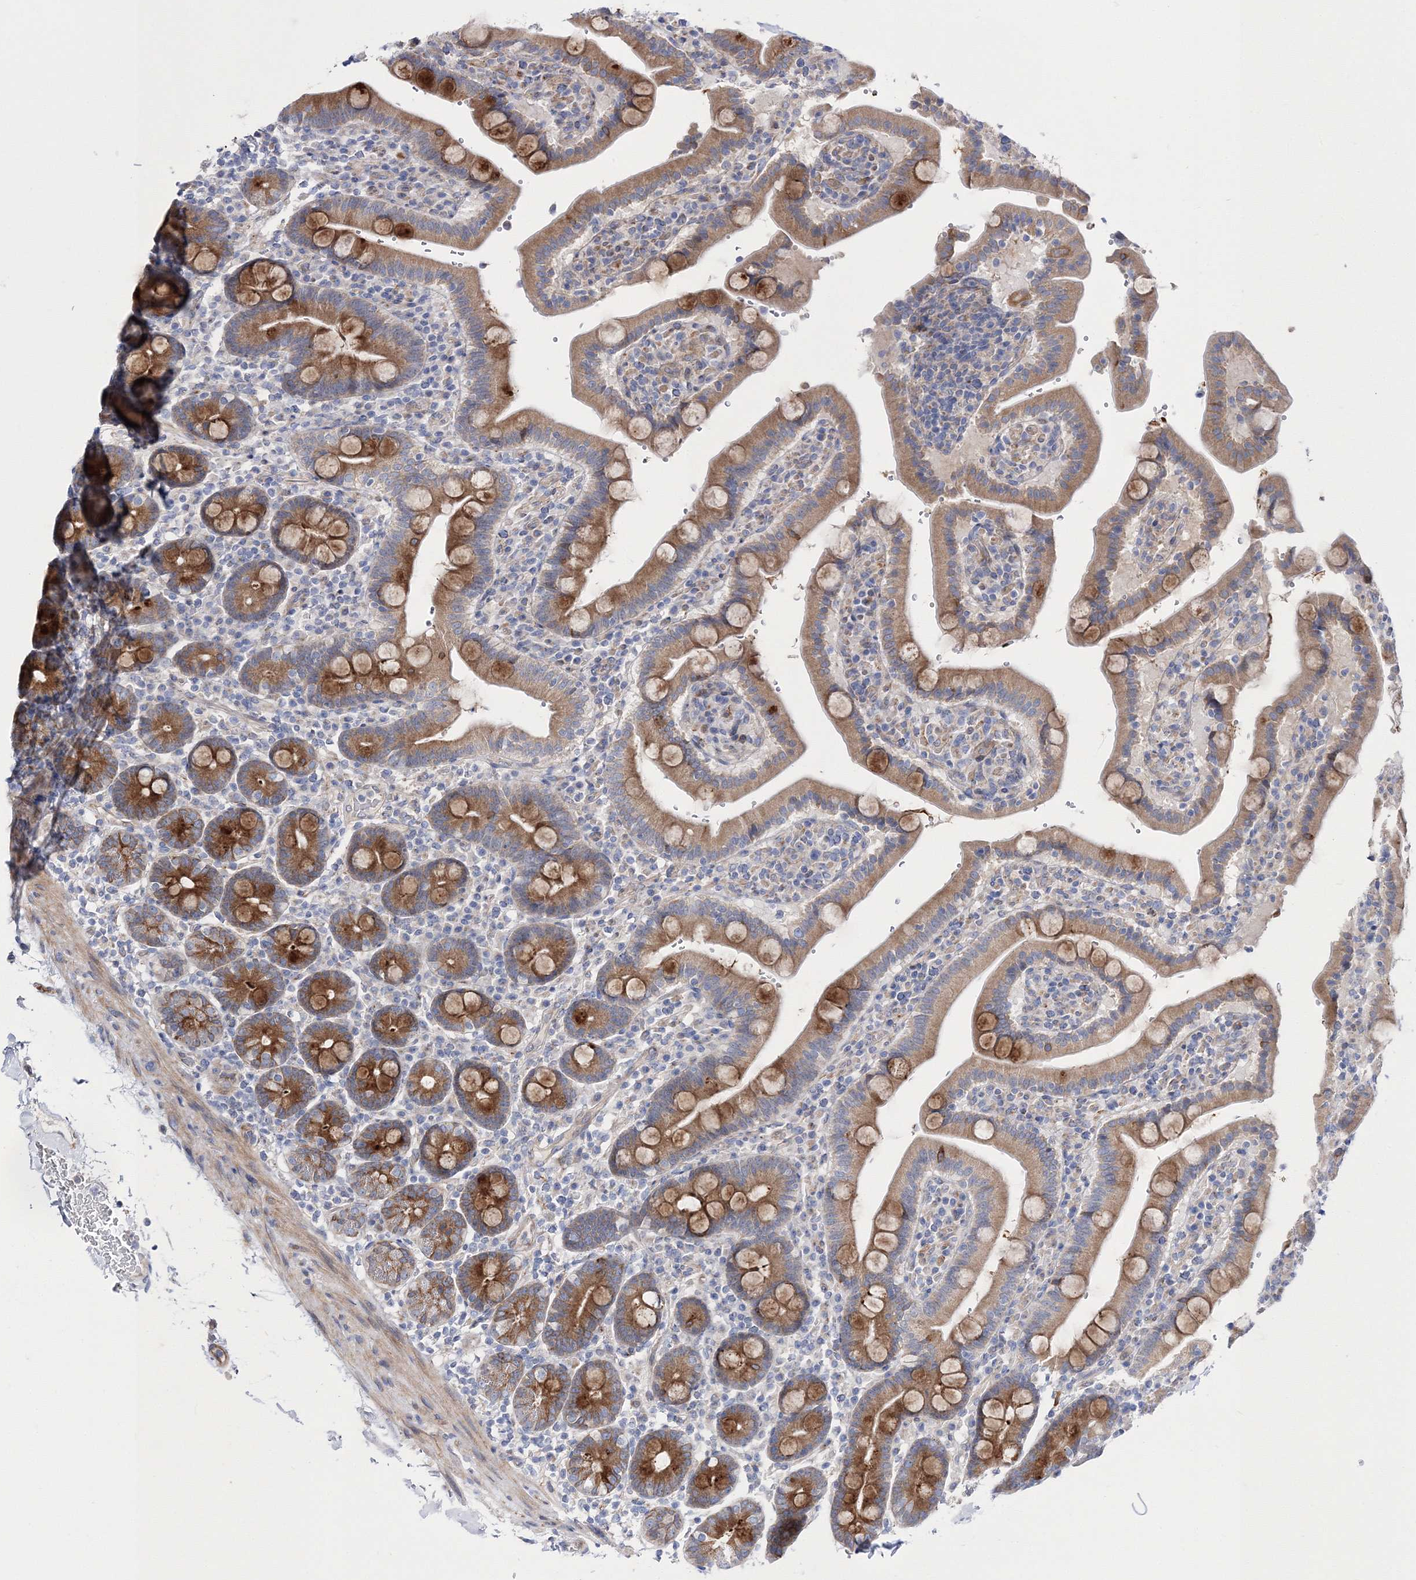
{"staining": {"intensity": "strong", "quantity": "25%-75%", "location": "cytoplasmic/membranous"}, "tissue": "duodenum", "cell_type": "Glandular cells", "image_type": "normal", "snomed": [{"axis": "morphology", "description": "Normal tissue, NOS"}, {"axis": "topography", "description": "Small intestine, NOS"}], "caption": "Human duodenum stained for a protein (brown) reveals strong cytoplasmic/membranous positive expression in about 25%-75% of glandular cells.", "gene": "ARHGAP32", "patient": {"sex": "female", "age": 71}}